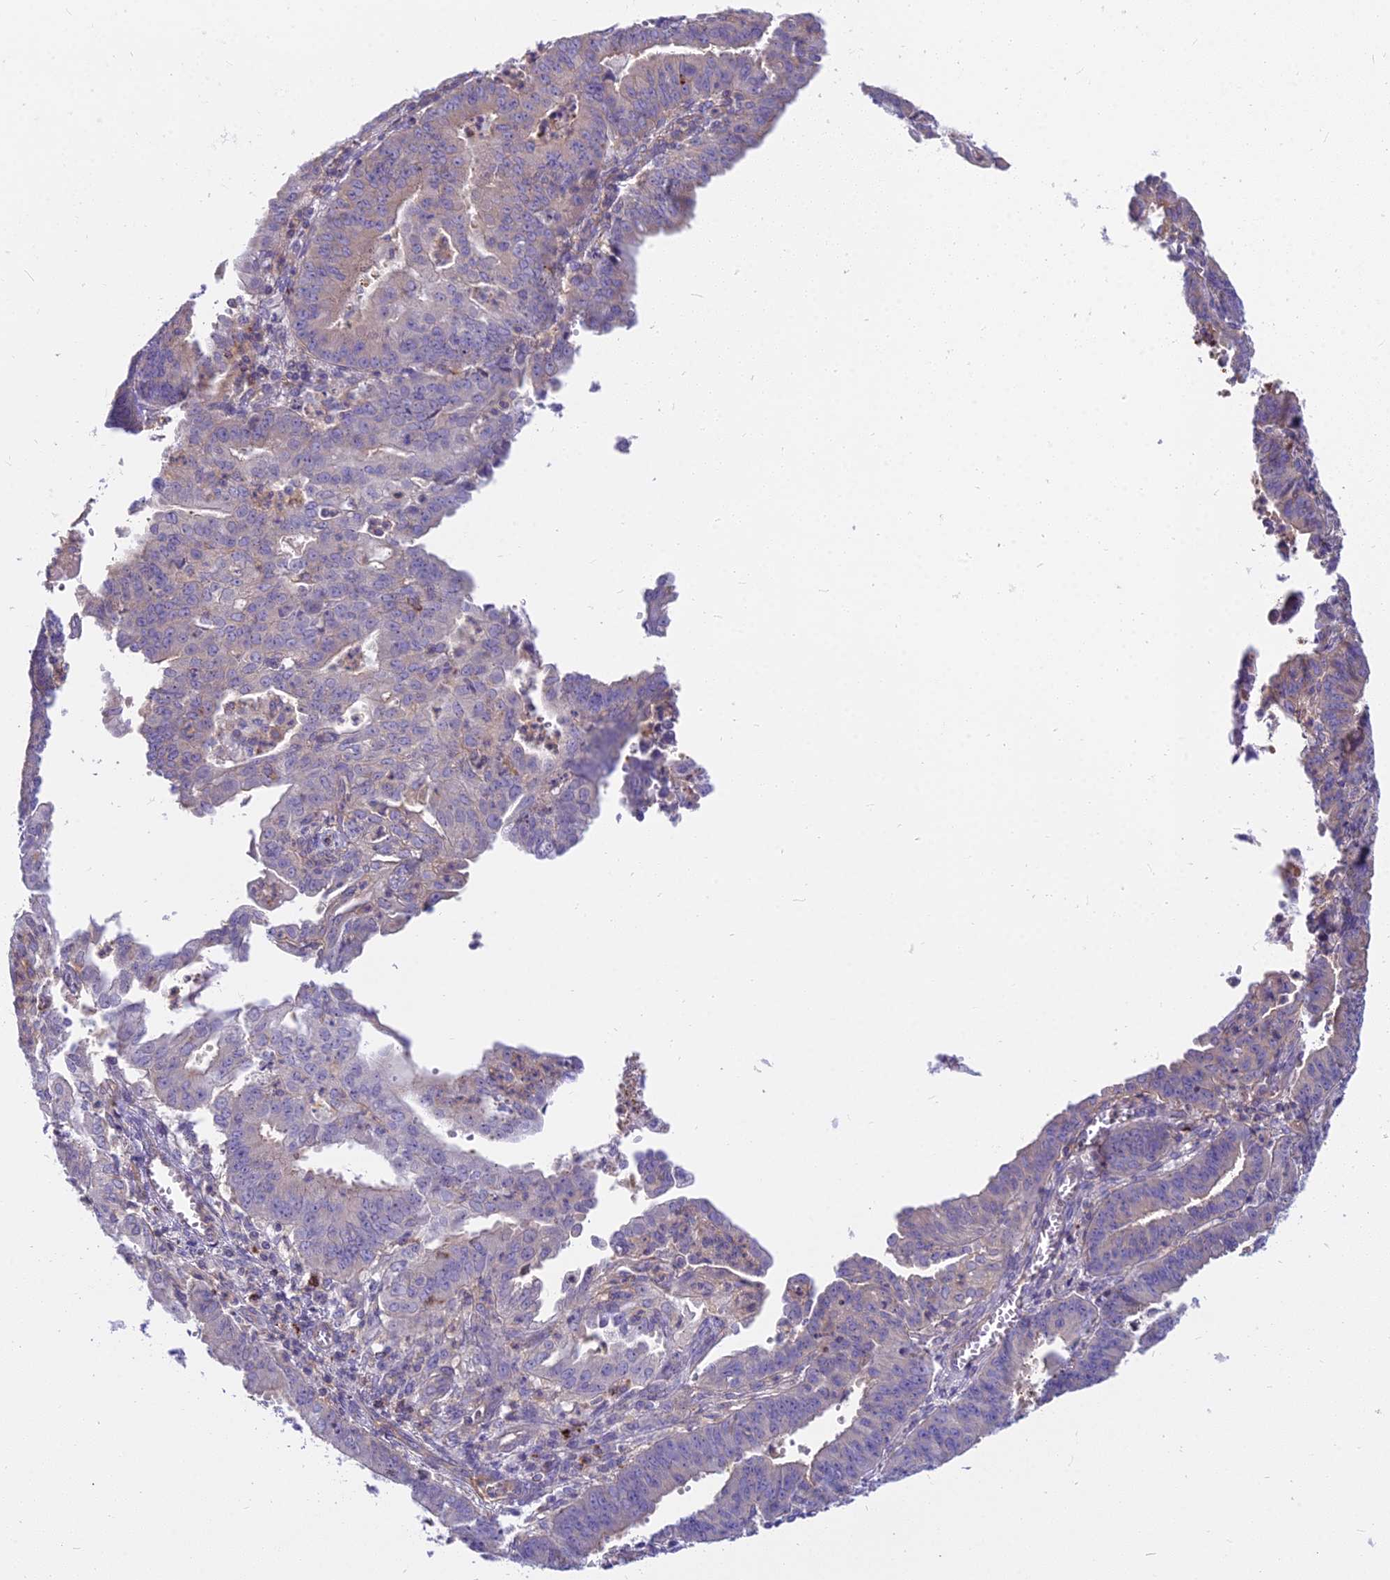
{"staining": {"intensity": "negative", "quantity": "none", "location": "none"}, "tissue": "endometrial cancer", "cell_type": "Tumor cells", "image_type": "cancer", "snomed": [{"axis": "morphology", "description": "Adenocarcinoma, NOS"}, {"axis": "topography", "description": "Endometrium"}], "caption": "Endometrial cancer (adenocarcinoma) was stained to show a protein in brown. There is no significant staining in tumor cells. The staining is performed using DAB (3,3'-diaminobenzidine) brown chromogen with nuclei counter-stained in using hematoxylin.", "gene": "HLA-DOA", "patient": {"sex": "female", "age": 73}}